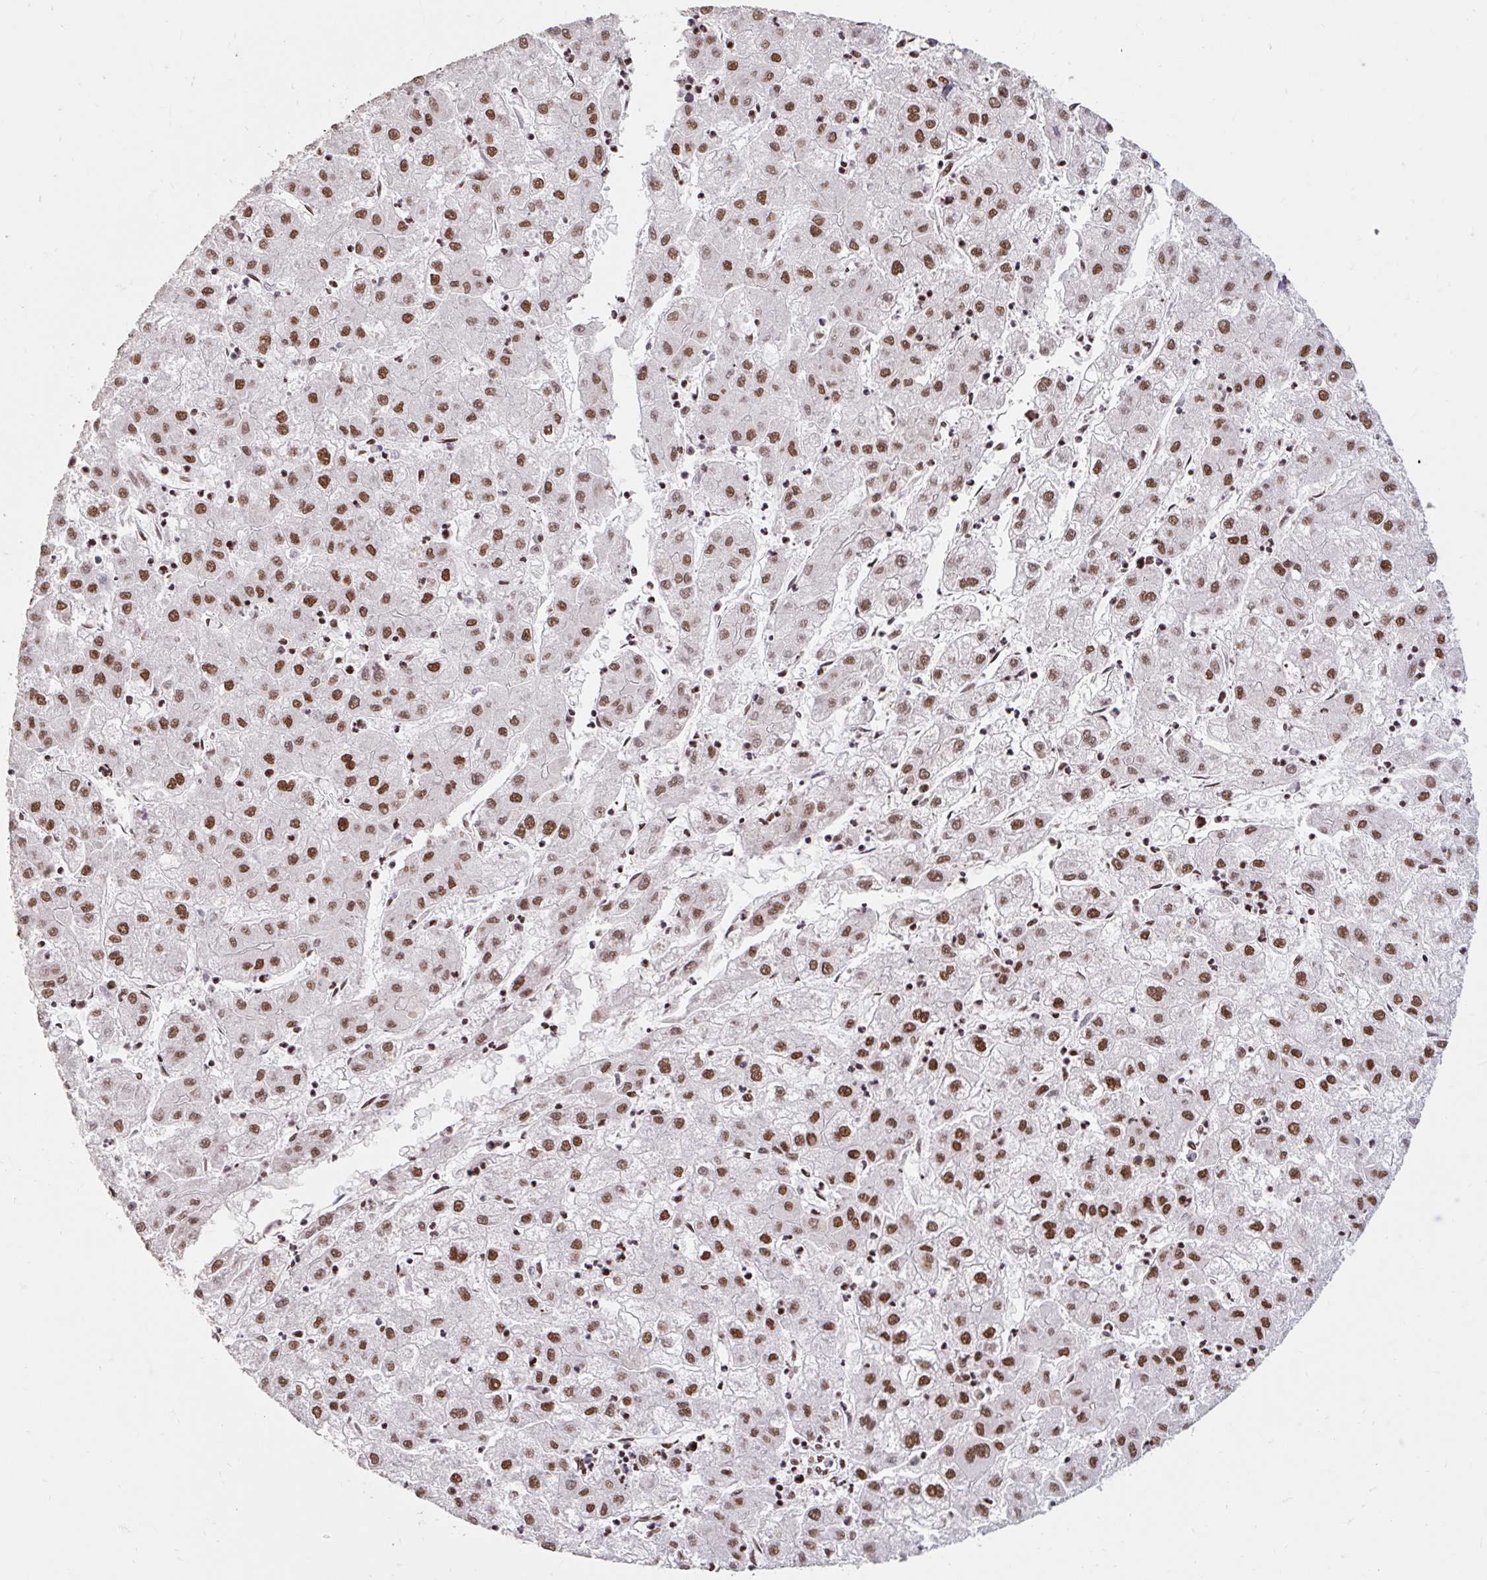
{"staining": {"intensity": "strong", "quantity": ">75%", "location": "nuclear"}, "tissue": "liver cancer", "cell_type": "Tumor cells", "image_type": "cancer", "snomed": [{"axis": "morphology", "description": "Carcinoma, Hepatocellular, NOS"}, {"axis": "topography", "description": "Liver"}], "caption": "IHC micrograph of neoplastic tissue: liver hepatocellular carcinoma stained using immunohistochemistry demonstrates high levels of strong protein expression localized specifically in the nuclear of tumor cells, appearing as a nuclear brown color.", "gene": "SRSF10", "patient": {"sex": "male", "age": 72}}